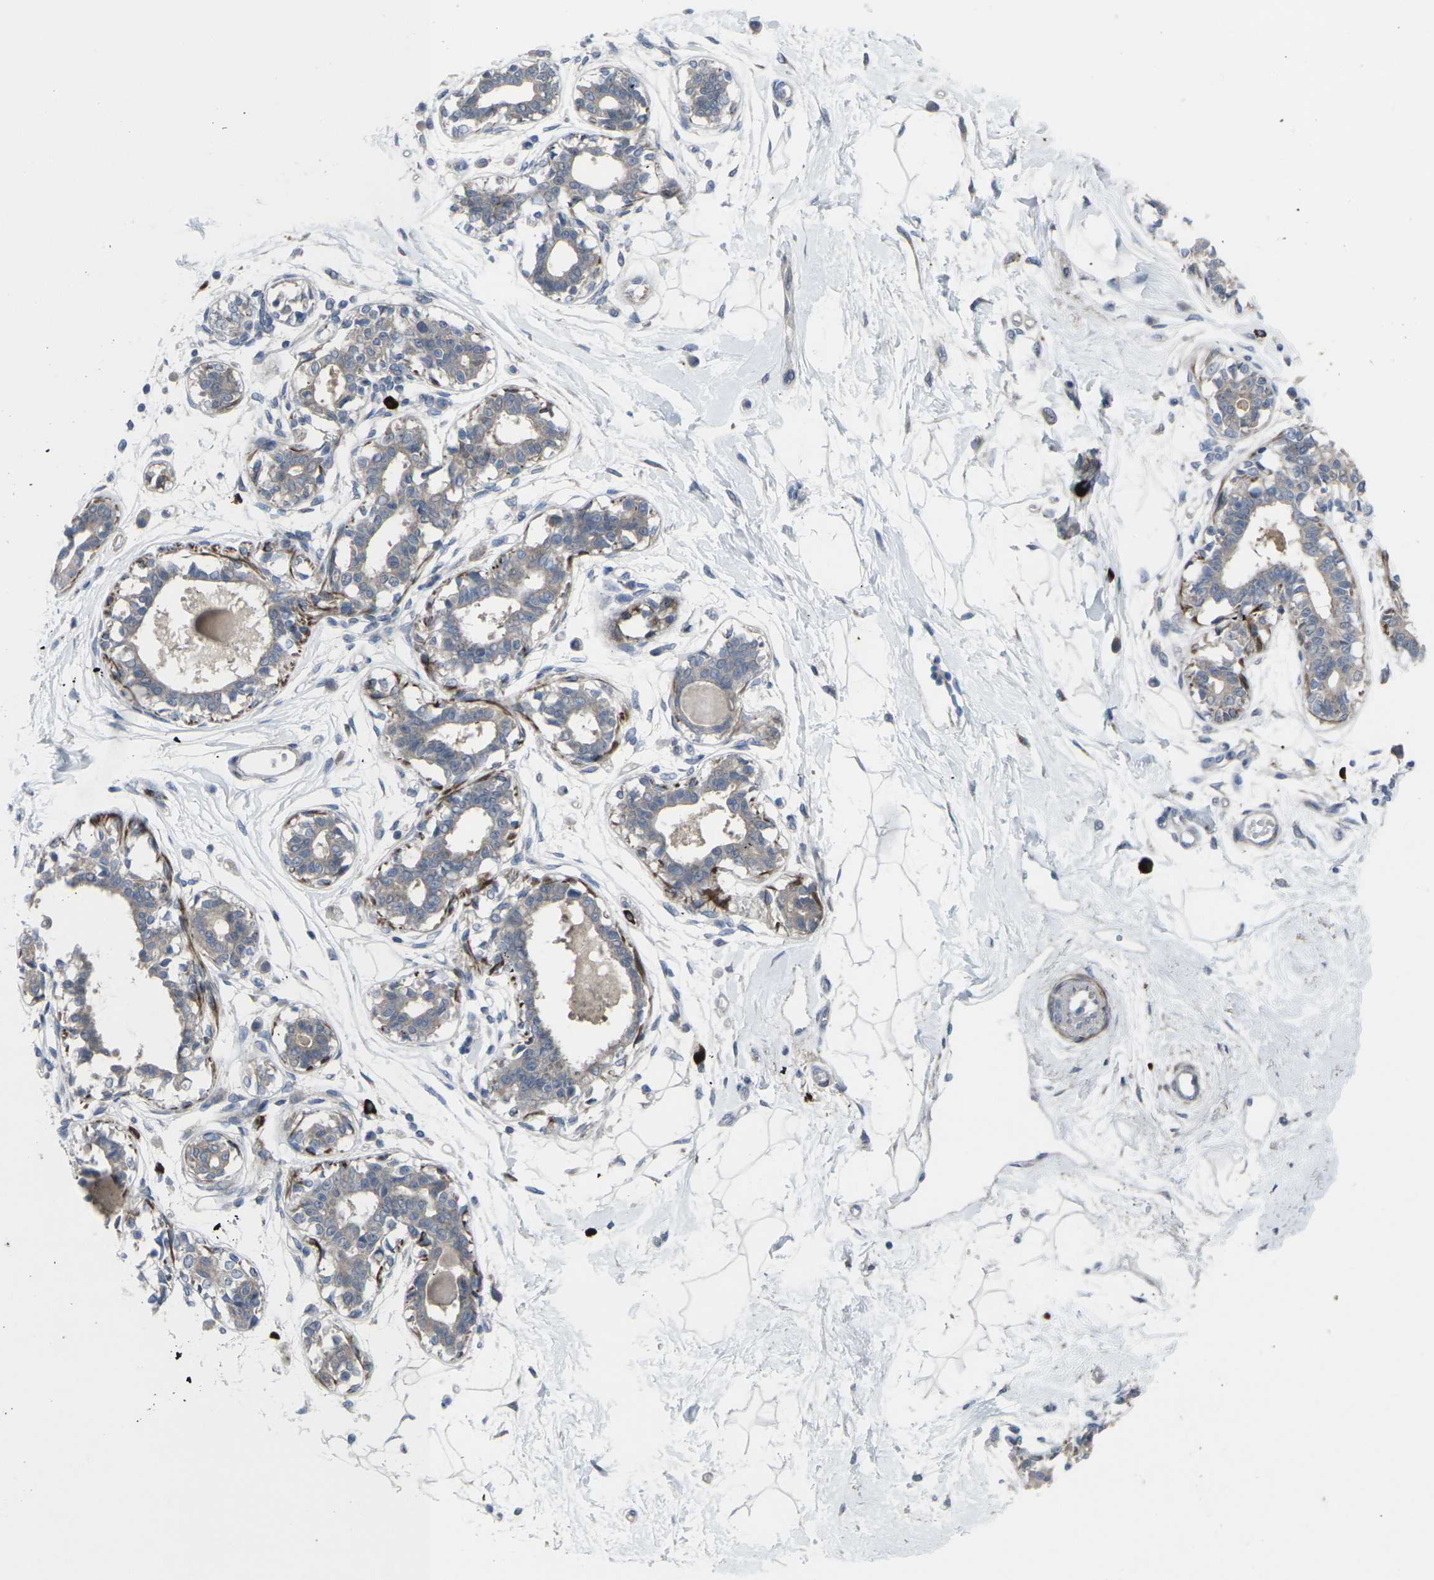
{"staining": {"intensity": "negative", "quantity": "none", "location": "none"}, "tissue": "breast", "cell_type": "Adipocytes", "image_type": "normal", "snomed": [{"axis": "morphology", "description": "Normal tissue, NOS"}, {"axis": "topography", "description": "Breast"}], "caption": "Adipocytes are negative for protein expression in benign human breast. (DAB IHC visualized using brightfield microscopy, high magnification).", "gene": "CCR10", "patient": {"sex": "female", "age": 45}}